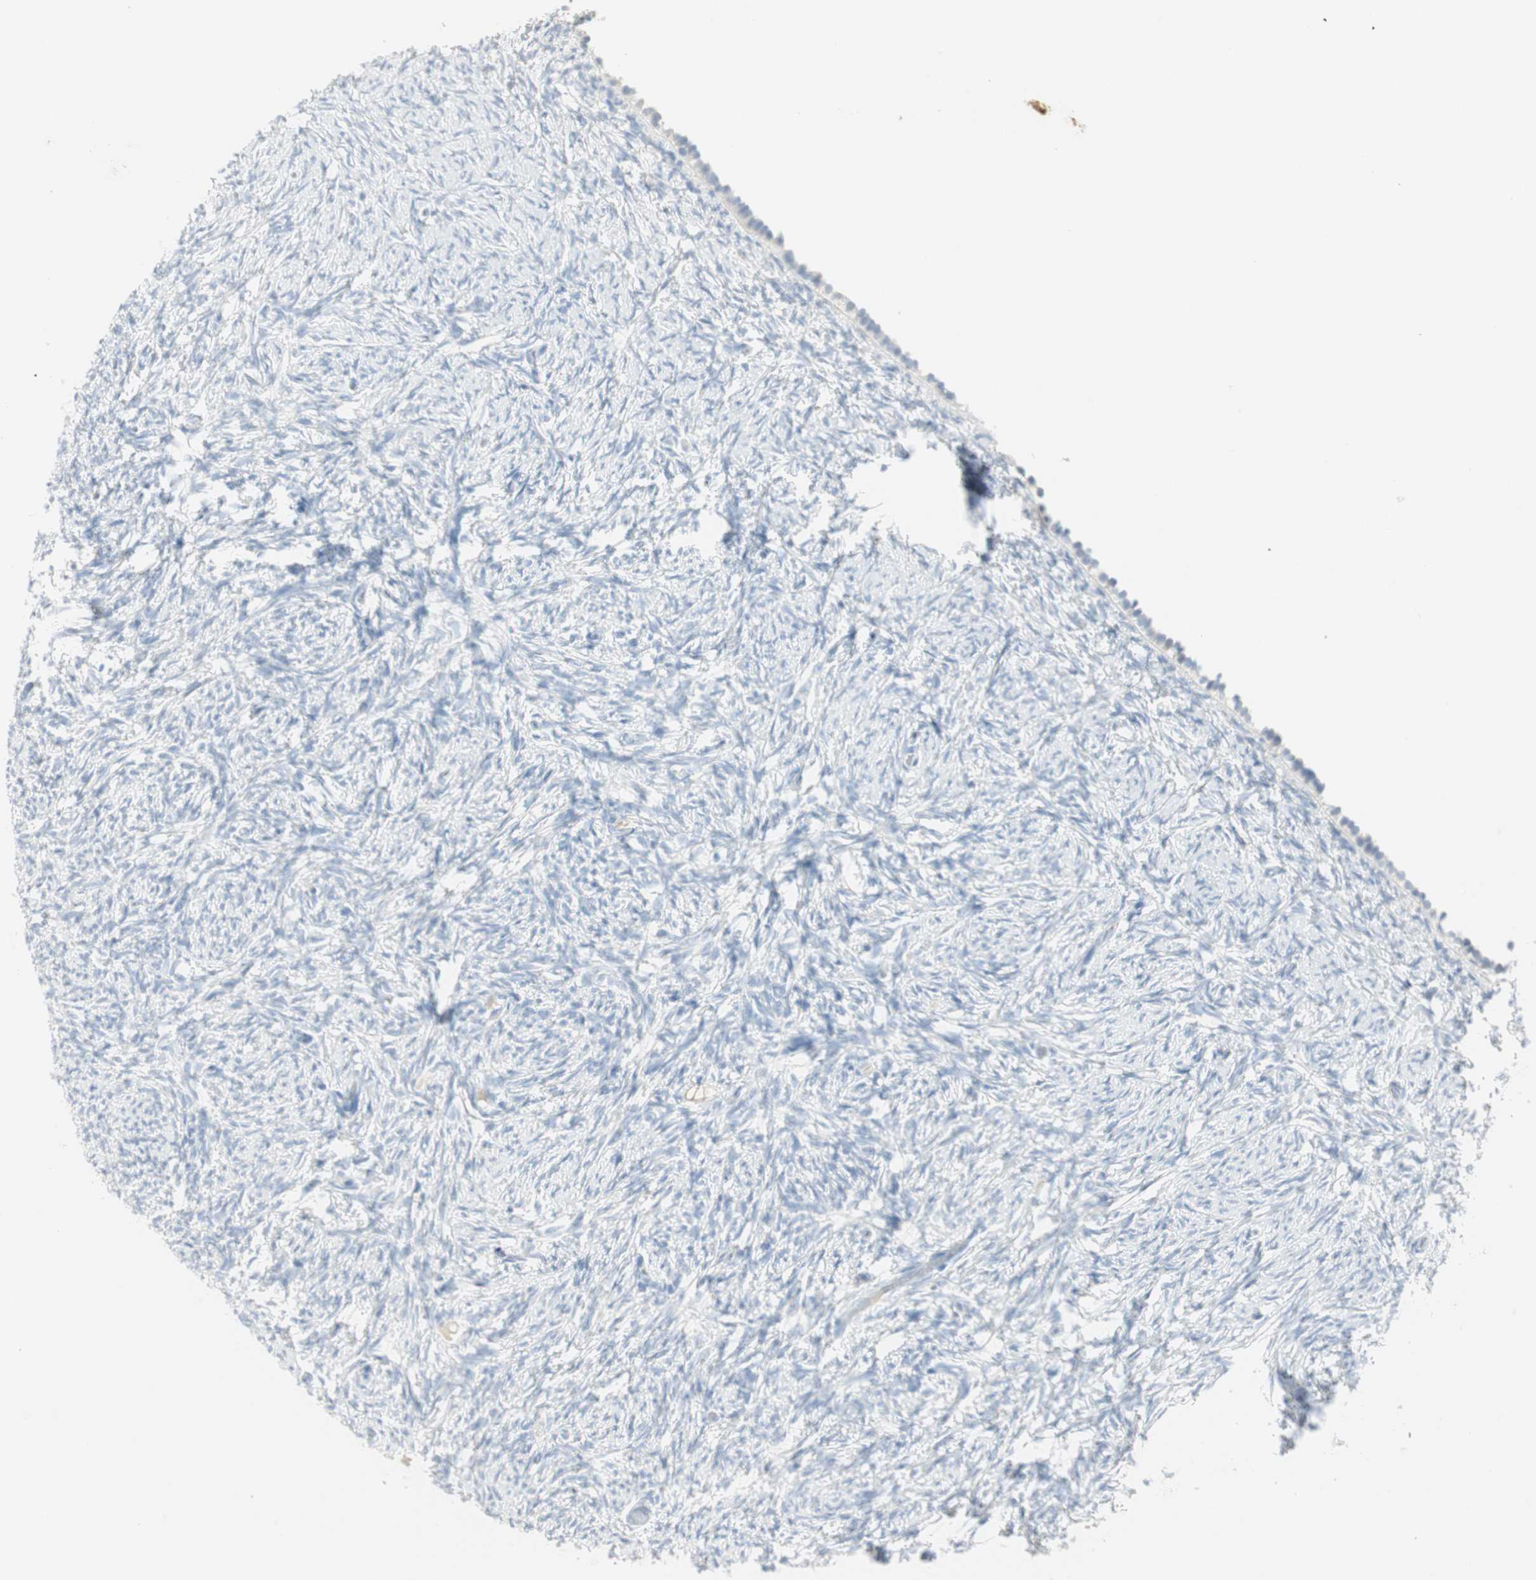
{"staining": {"intensity": "negative", "quantity": "none", "location": "none"}, "tissue": "ovary", "cell_type": "Ovarian stroma cells", "image_type": "normal", "snomed": [{"axis": "morphology", "description": "Normal tissue, NOS"}, {"axis": "topography", "description": "Ovary"}], "caption": "Immunohistochemical staining of unremarkable human ovary exhibits no significant staining in ovarian stroma cells. Nuclei are stained in blue.", "gene": "PRTN3", "patient": {"sex": "female", "age": 60}}